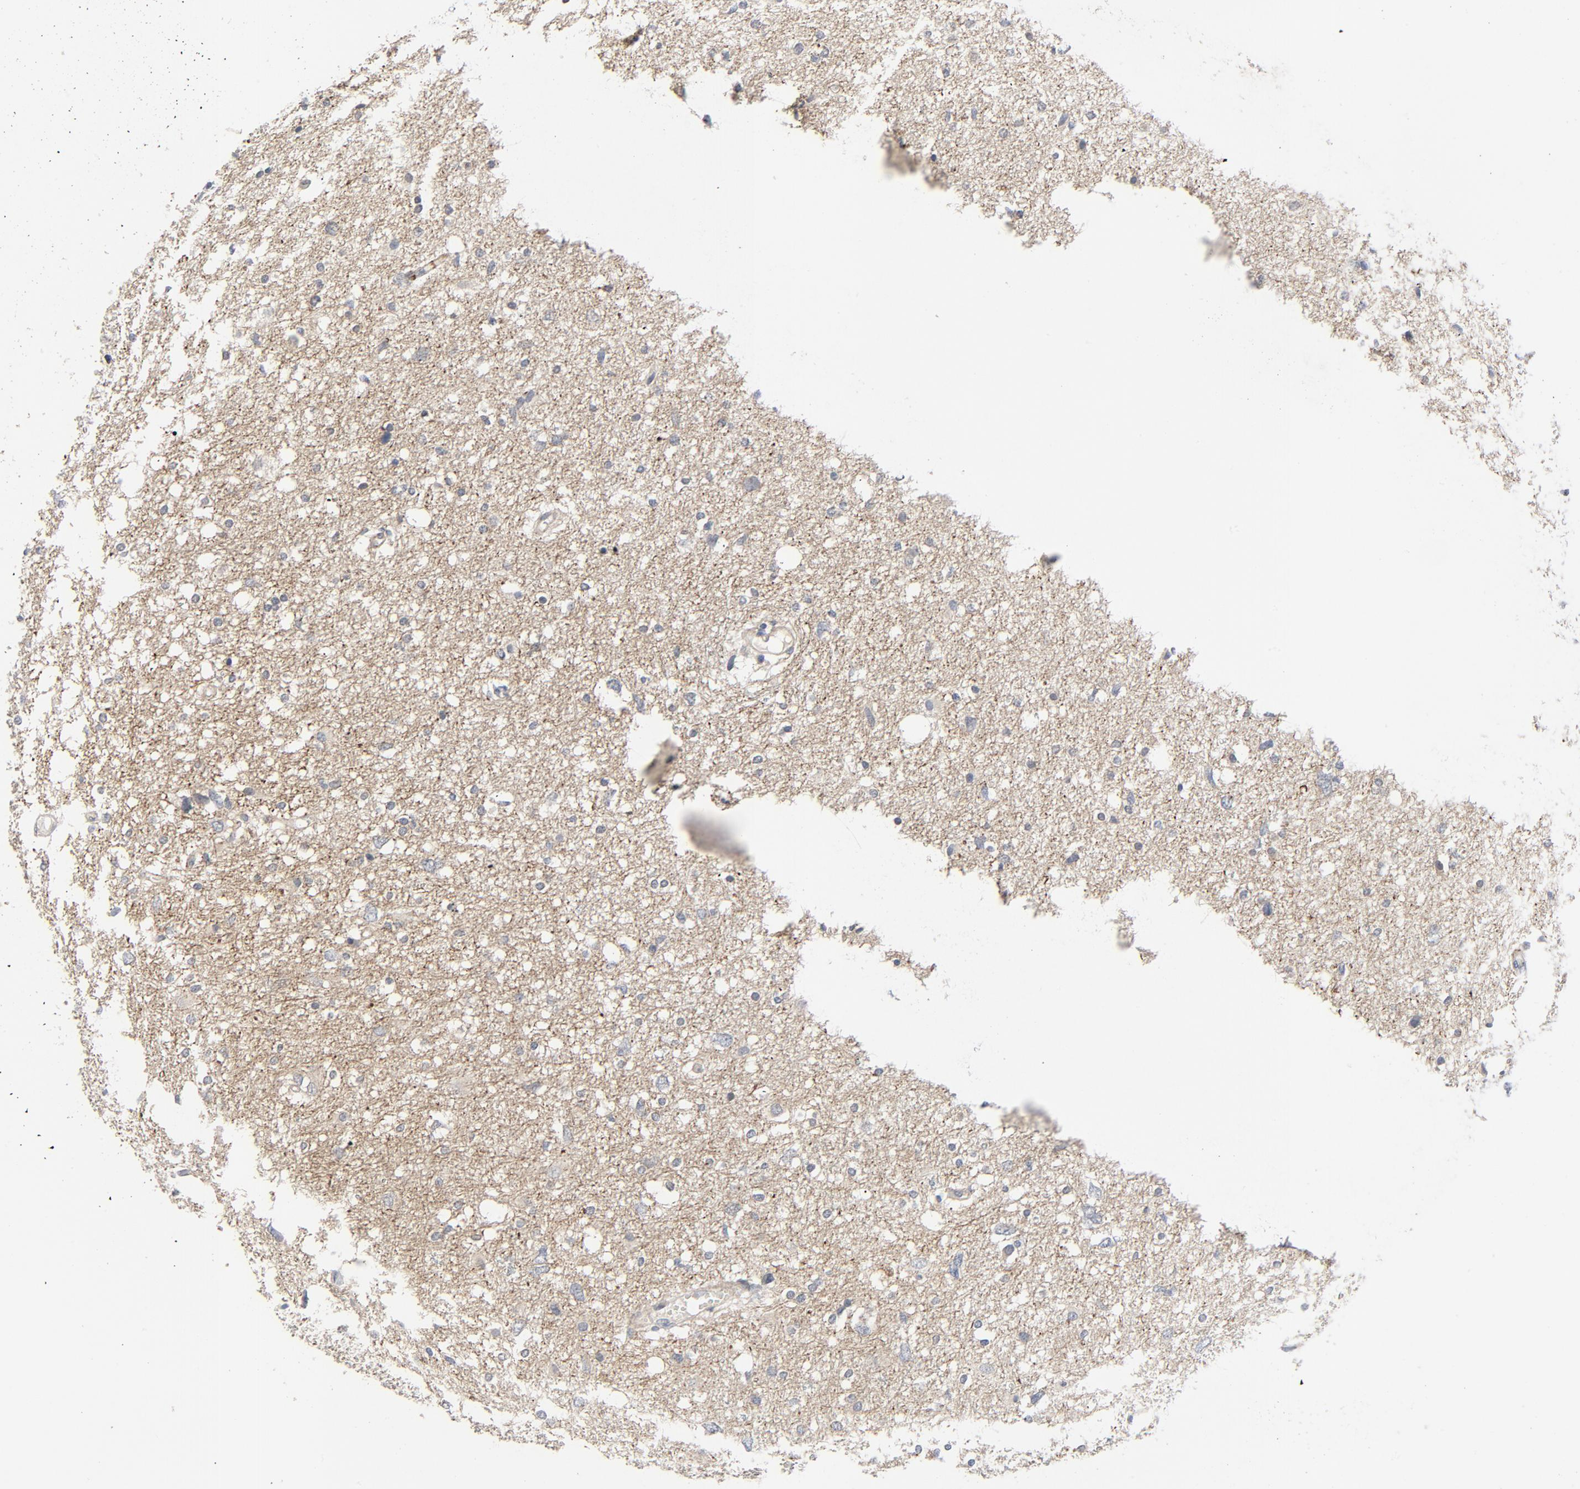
{"staining": {"intensity": "weak", "quantity": ">75%", "location": "cytoplasmic/membranous"}, "tissue": "glioma", "cell_type": "Tumor cells", "image_type": "cancer", "snomed": [{"axis": "morphology", "description": "Glioma, malignant, High grade"}, {"axis": "topography", "description": "Brain"}], "caption": "Malignant high-grade glioma tissue demonstrates weak cytoplasmic/membranous expression in about >75% of tumor cells, visualized by immunohistochemistry.", "gene": "TSG101", "patient": {"sex": "female", "age": 59}}